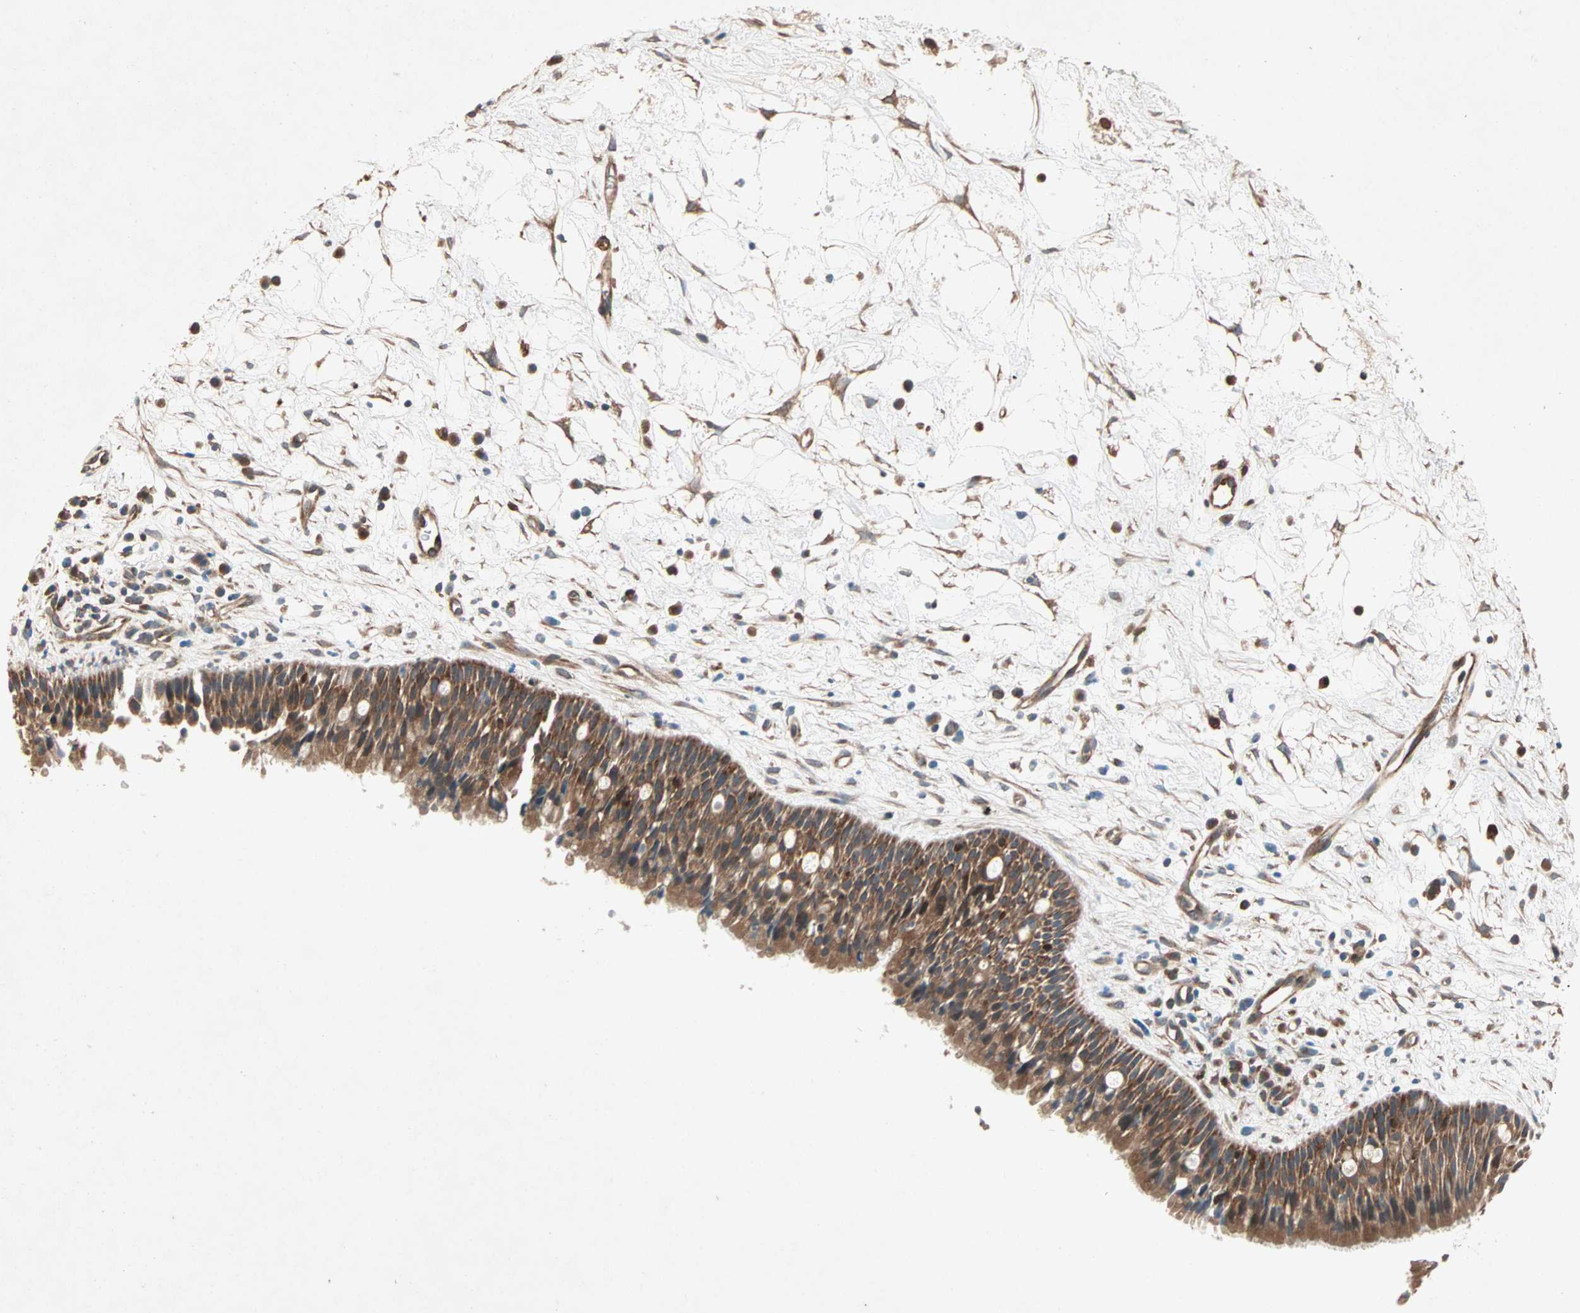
{"staining": {"intensity": "strong", "quantity": ">75%", "location": "cytoplasmic/membranous"}, "tissue": "nasopharynx", "cell_type": "Respiratory epithelial cells", "image_type": "normal", "snomed": [{"axis": "morphology", "description": "Normal tissue, NOS"}, {"axis": "topography", "description": "Nasopharynx"}], "caption": "Protein analysis of benign nasopharynx exhibits strong cytoplasmic/membranous positivity in approximately >75% of respiratory epithelial cells.", "gene": "SDSL", "patient": {"sex": "male", "age": 13}}